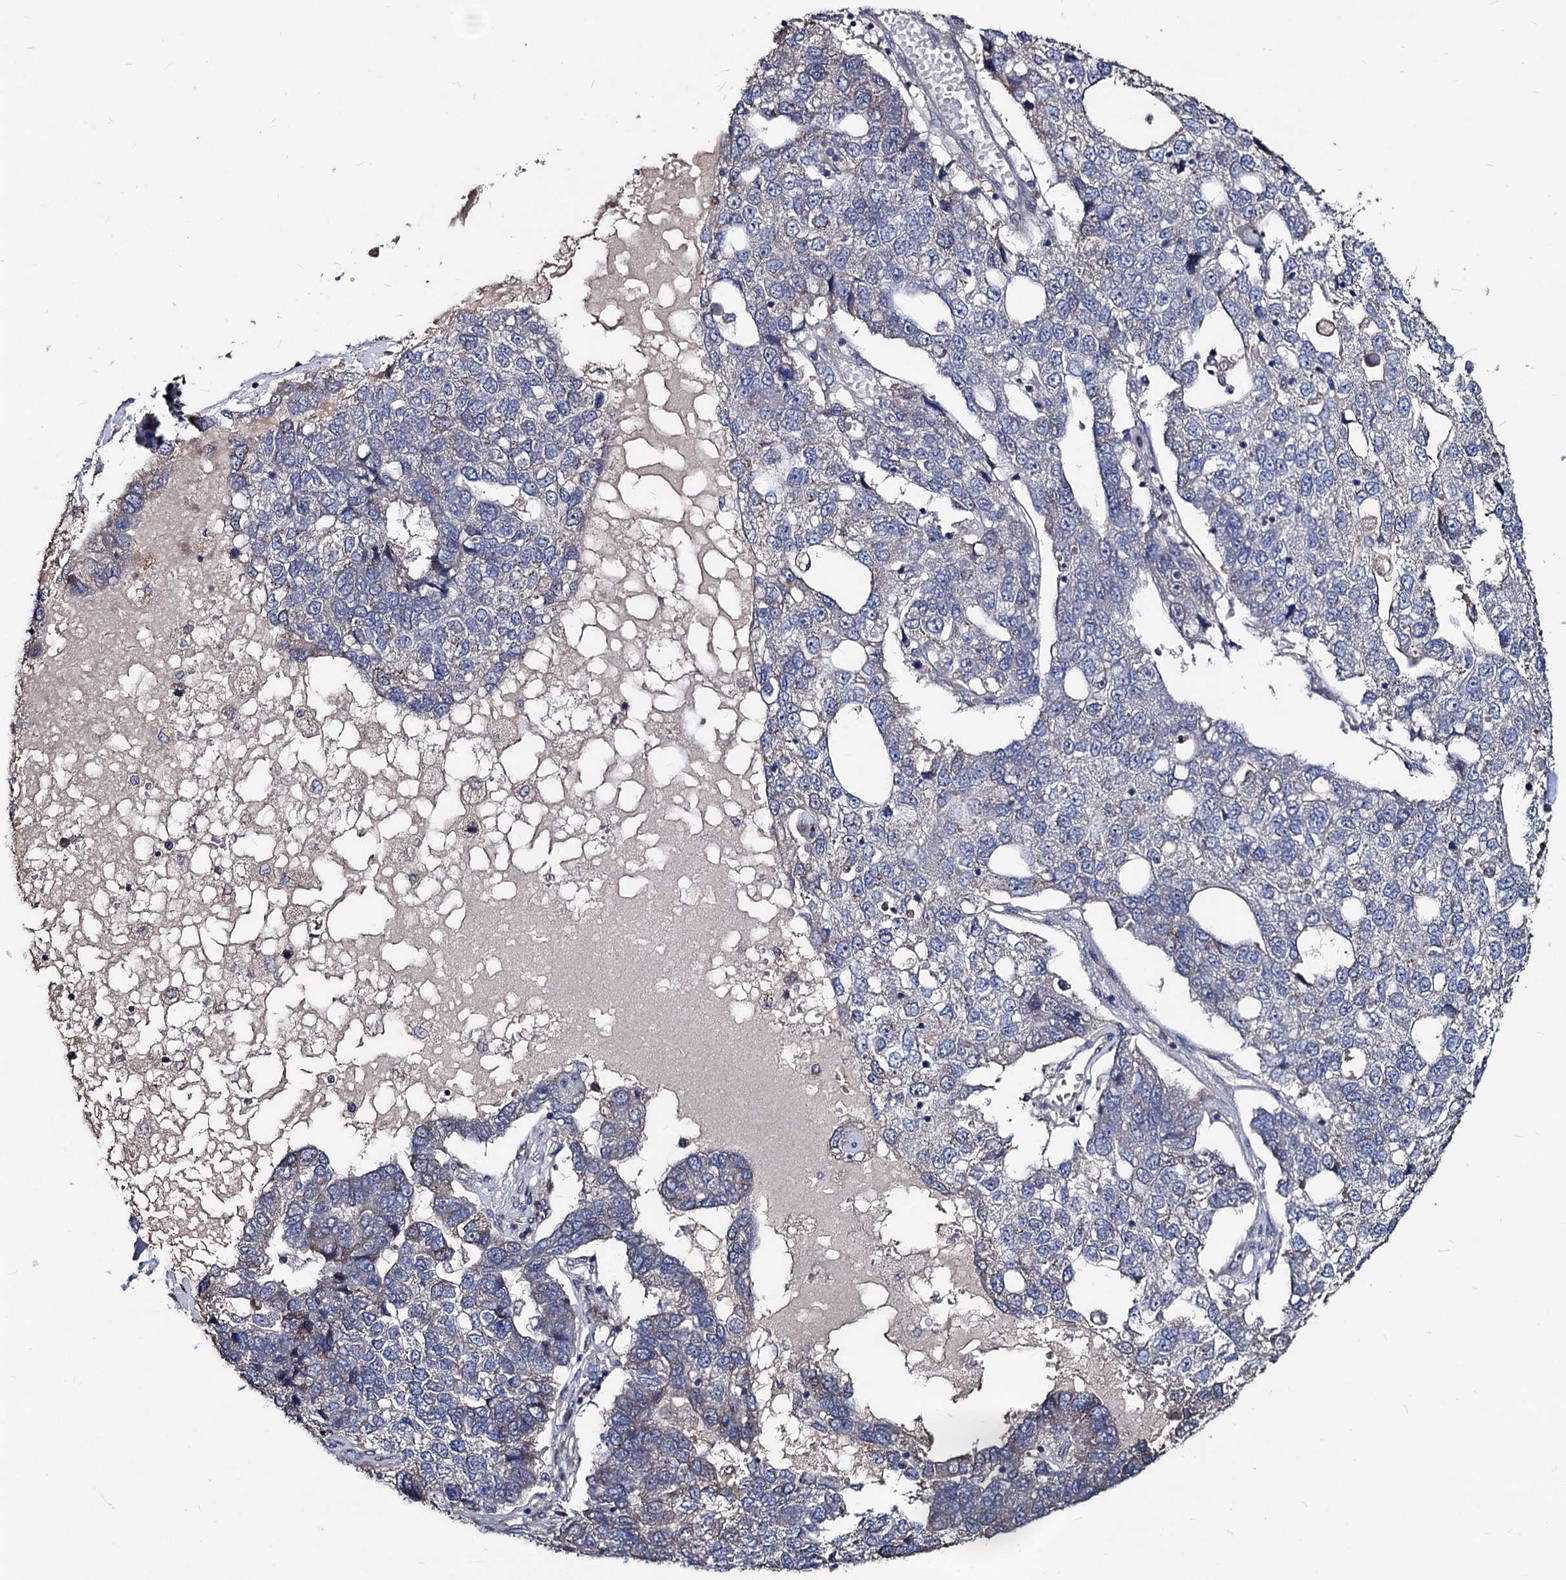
{"staining": {"intensity": "negative", "quantity": "none", "location": "none"}, "tissue": "pancreatic cancer", "cell_type": "Tumor cells", "image_type": "cancer", "snomed": [{"axis": "morphology", "description": "Adenocarcinoma, NOS"}, {"axis": "topography", "description": "Pancreas"}], "caption": "Pancreatic cancer was stained to show a protein in brown. There is no significant positivity in tumor cells.", "gene": "SMAGP", "patient": {"sex": "female", "age": 61}}